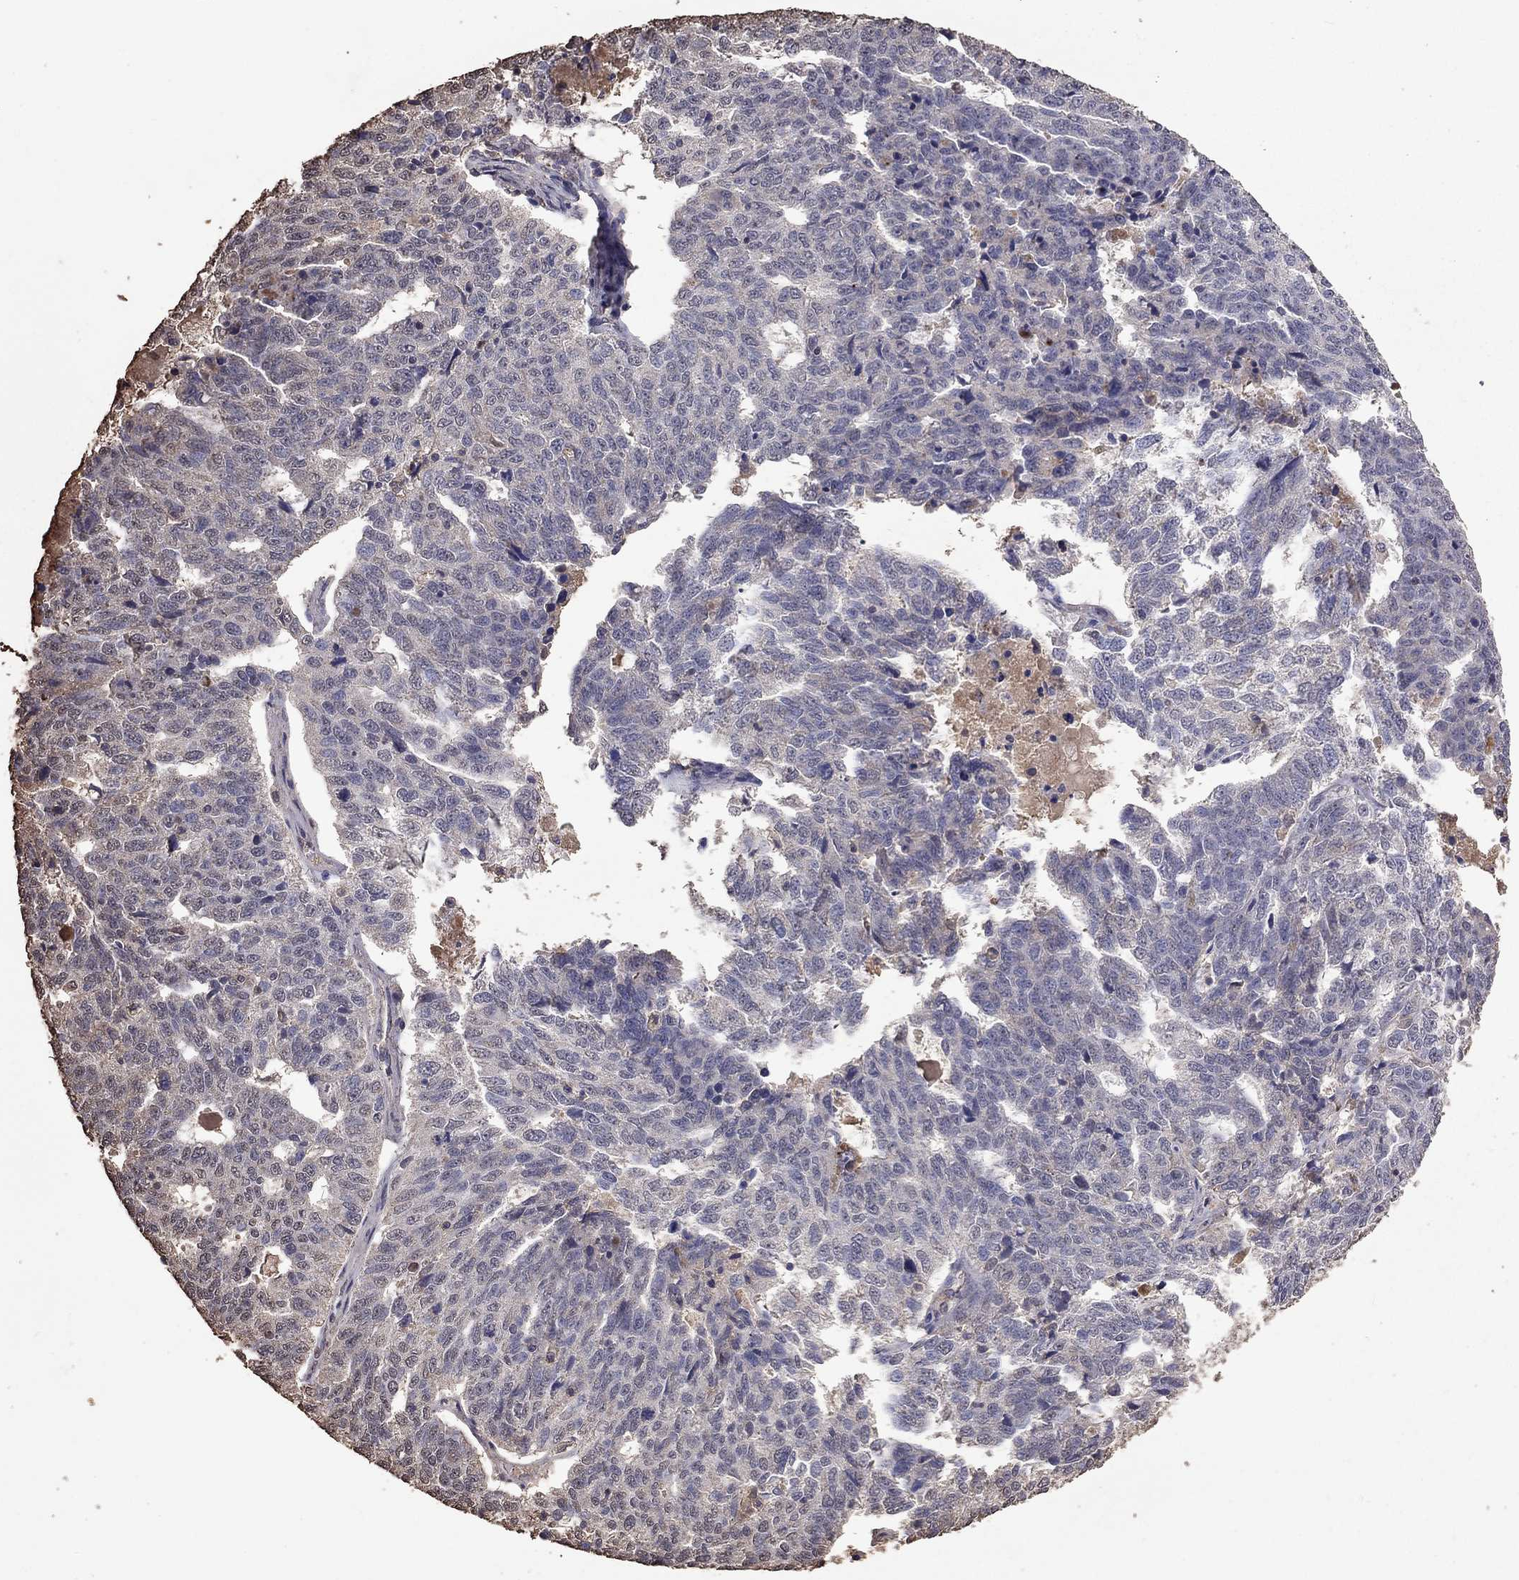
{"staining": {"intensity": "negative", "quantity": "none", "location": "none"}, "tissue": "ovarian cancer", "cell_type": "Tumor cells", "image_type": "cancer", "snomed": [{"axis": "morphology", "description": "Cystadenocarcinoma, serous, NOS"}, {"axis": "topography", "description": "Ovary"}], "caption": "IHC micrograph of neoplastic tissue: ovarian cancer stained with DAB displays no significant protein expression in tumor cells.", "gene": "SERPINA5", "patient": {"sex": "female", "age": 71}}